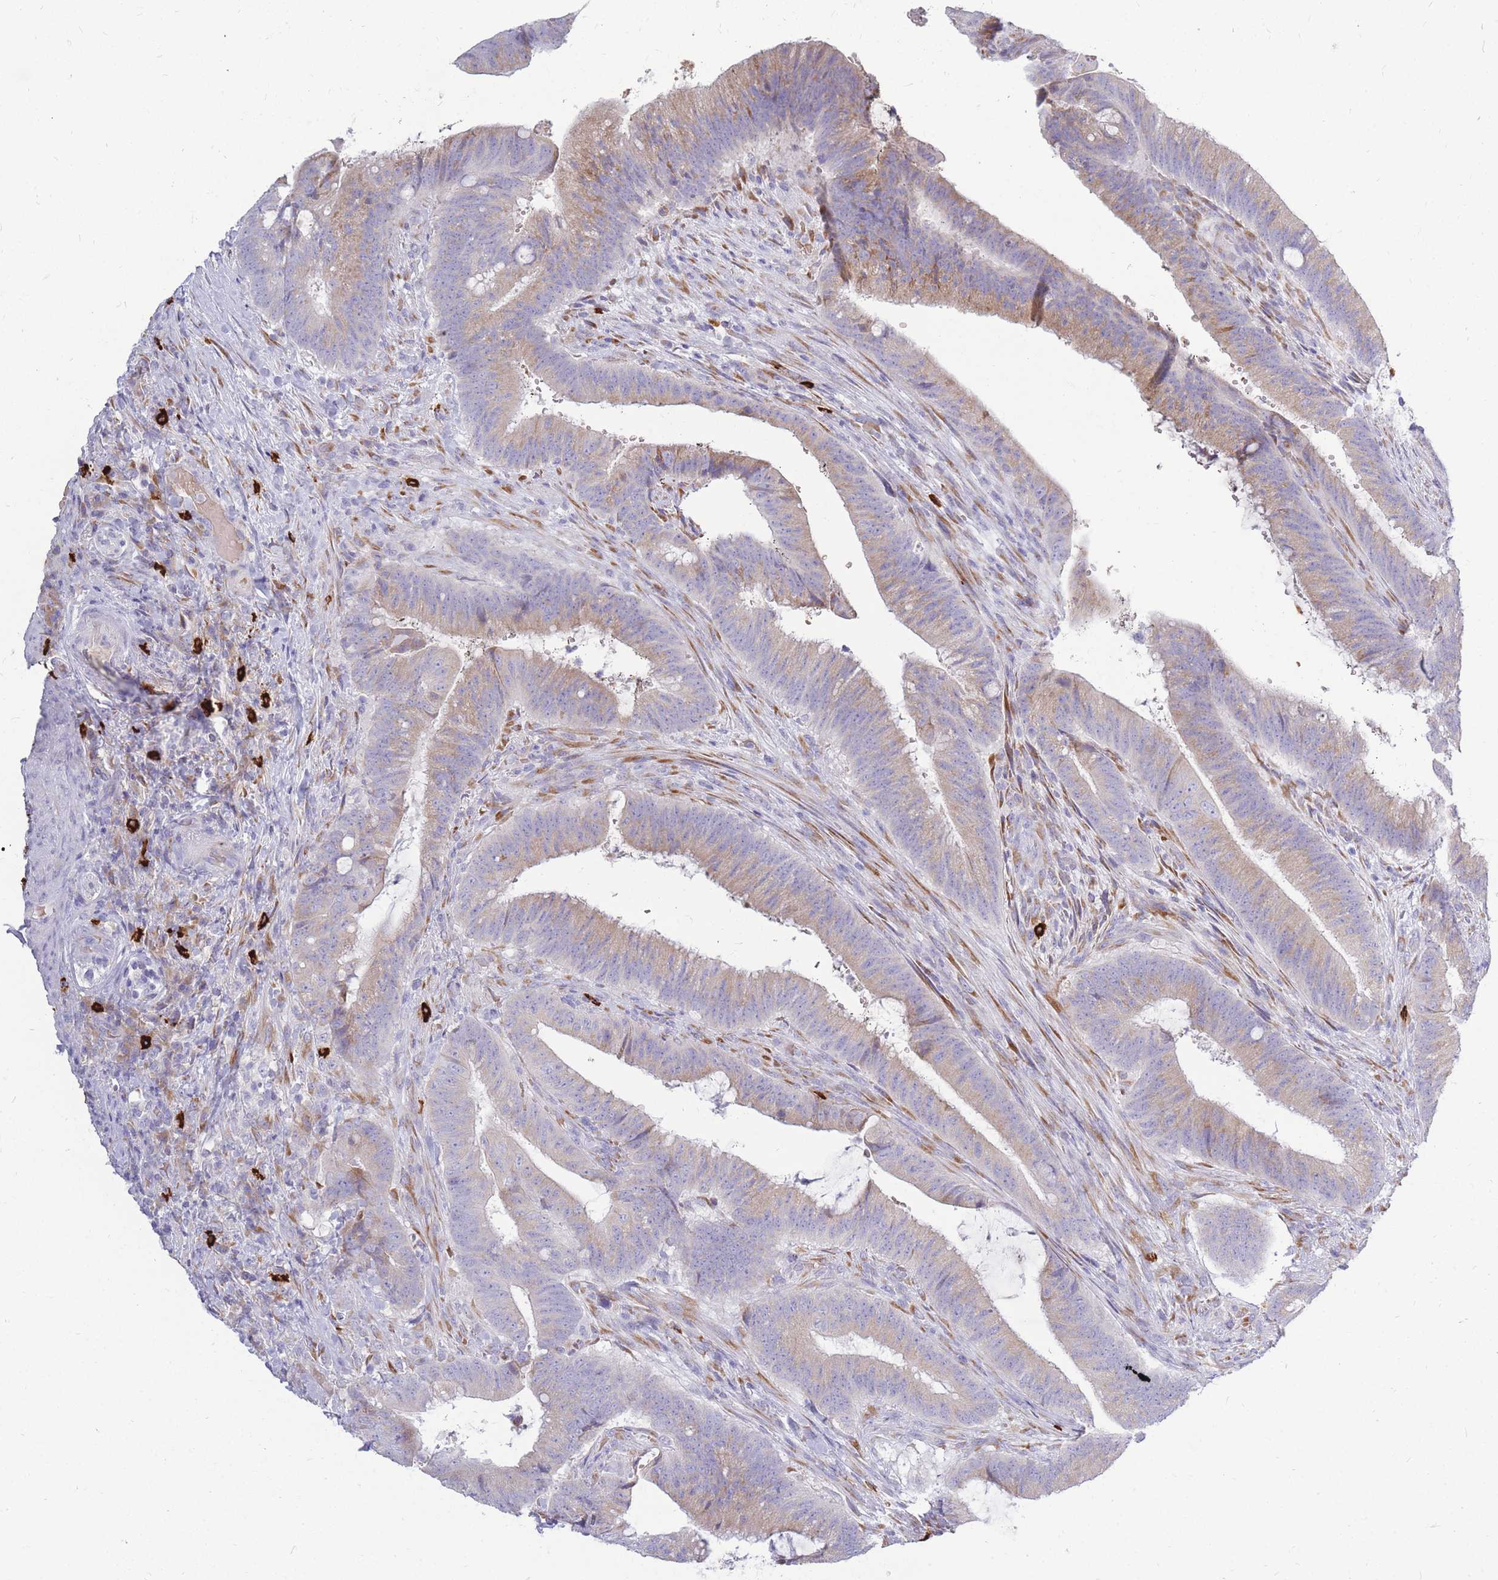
{"staining": {"intensity": "weak", "quantity": "25%-75%", "location": "cytoplasmic/membranous"}, "tissue": "colorectal cancer", "cell_type": "Tumor cells", "image_type": "cancer", "snomed": [{"axis": "morphology", "description": "Adenocarcinoma, NOS"}, {"axis": "topography", "description": "Colon"}], "caption": "A histopathology image of colorectal adenocarcinoma stained for a protein displays weak cytoplasmic/membranous brown staining in tumor cells. (DAB IHC with brightfield microscopy, high magnification).", "gene": "TPSD1", "patient": {"sex": "female", "age": 43}}